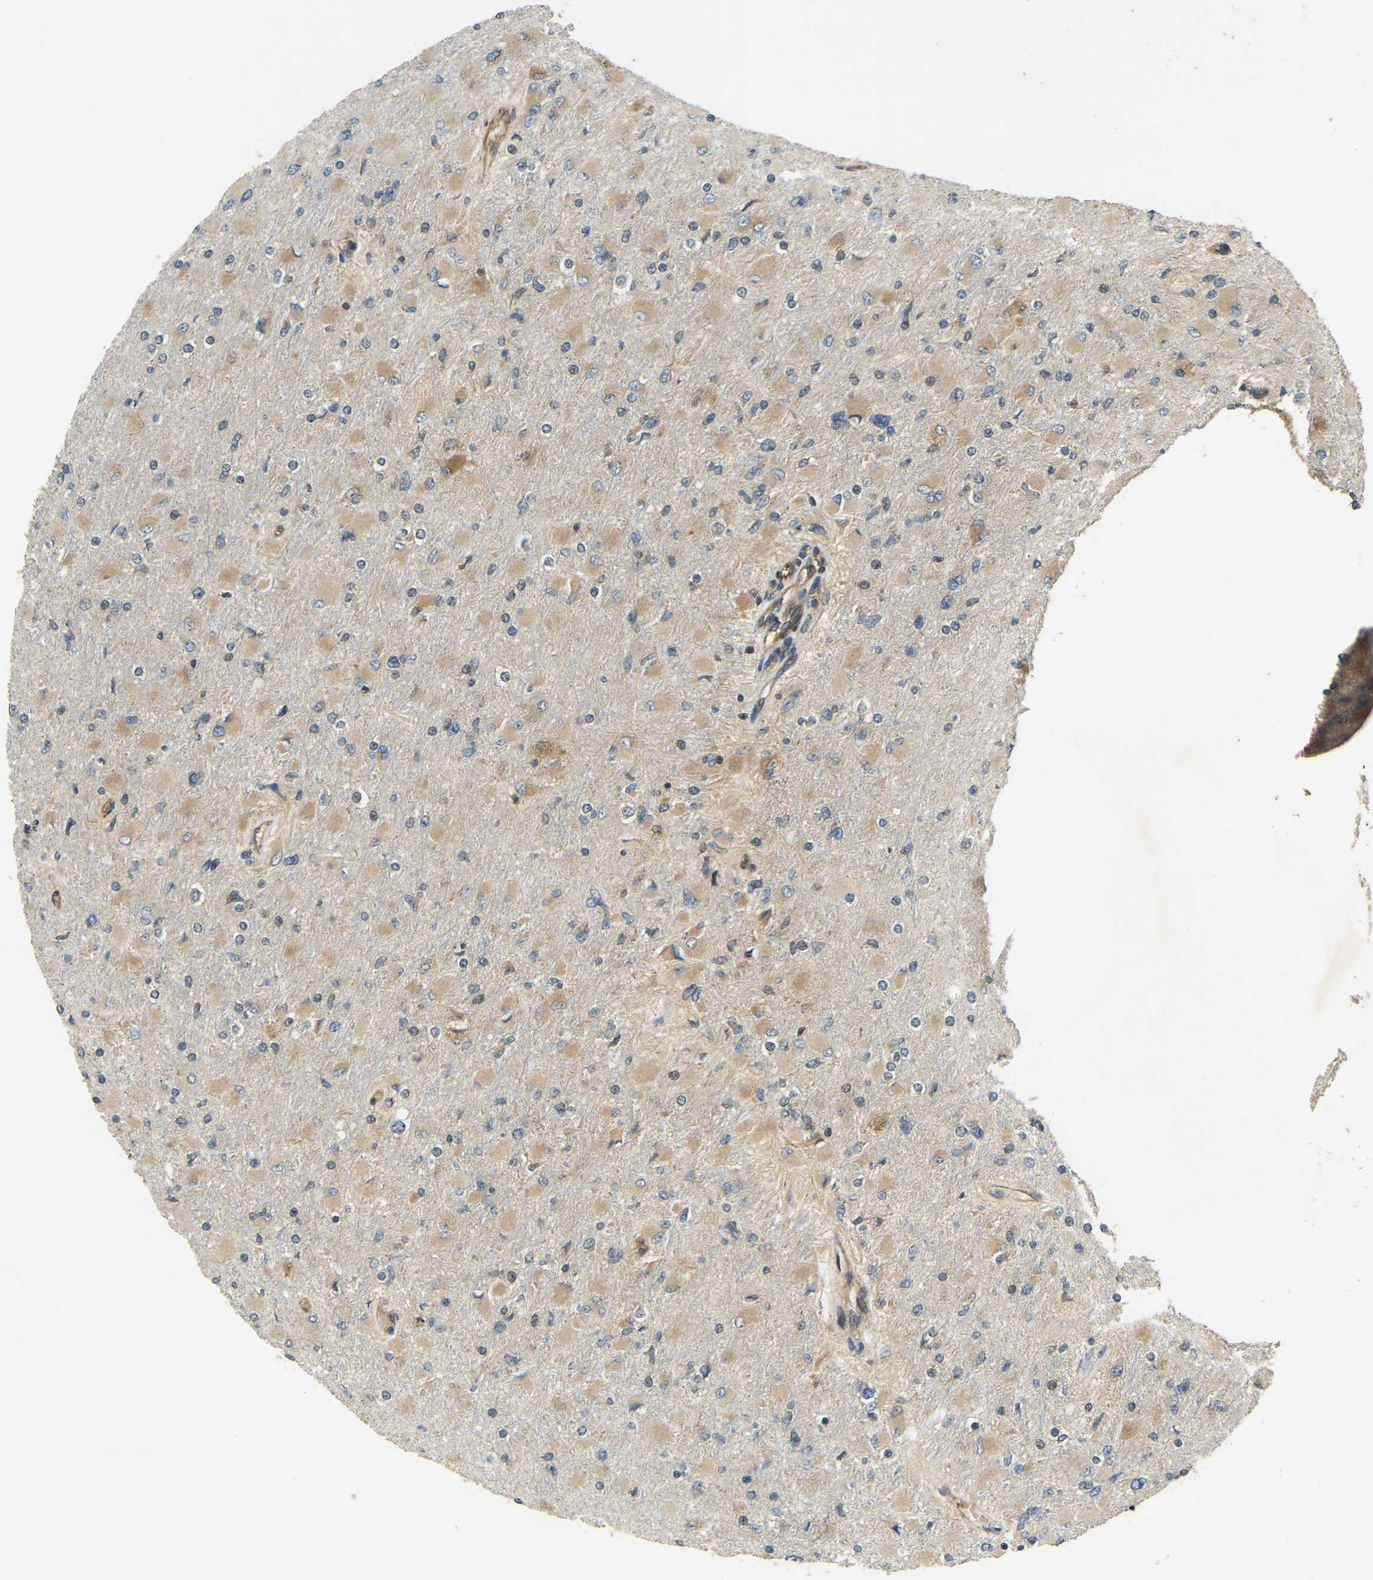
{"staining": {"intensity": "weak", "quantity": "25%-75%", "location": "cytoplasmic/membranous"}, "tissue": "glioma", "cell_type": "Tumor cells", "image_type": "cancer", "snomed": [{"axis": "morphology", "description": "Glioma, malignant, High grade"}, {"axis": "topography", "description": "Cerebral cortex"}], "caption": "Malignant glioma (high-grade) stained with immunohistochemistry exhibits weak cytoplasmic/membranous expression in about 25%-75% of tumor cells. Ihc stains the protein in brown and the nuclei are stained blue.", "gene": "ERGIC1", "patient": {"sex": "female", "age": 36}}